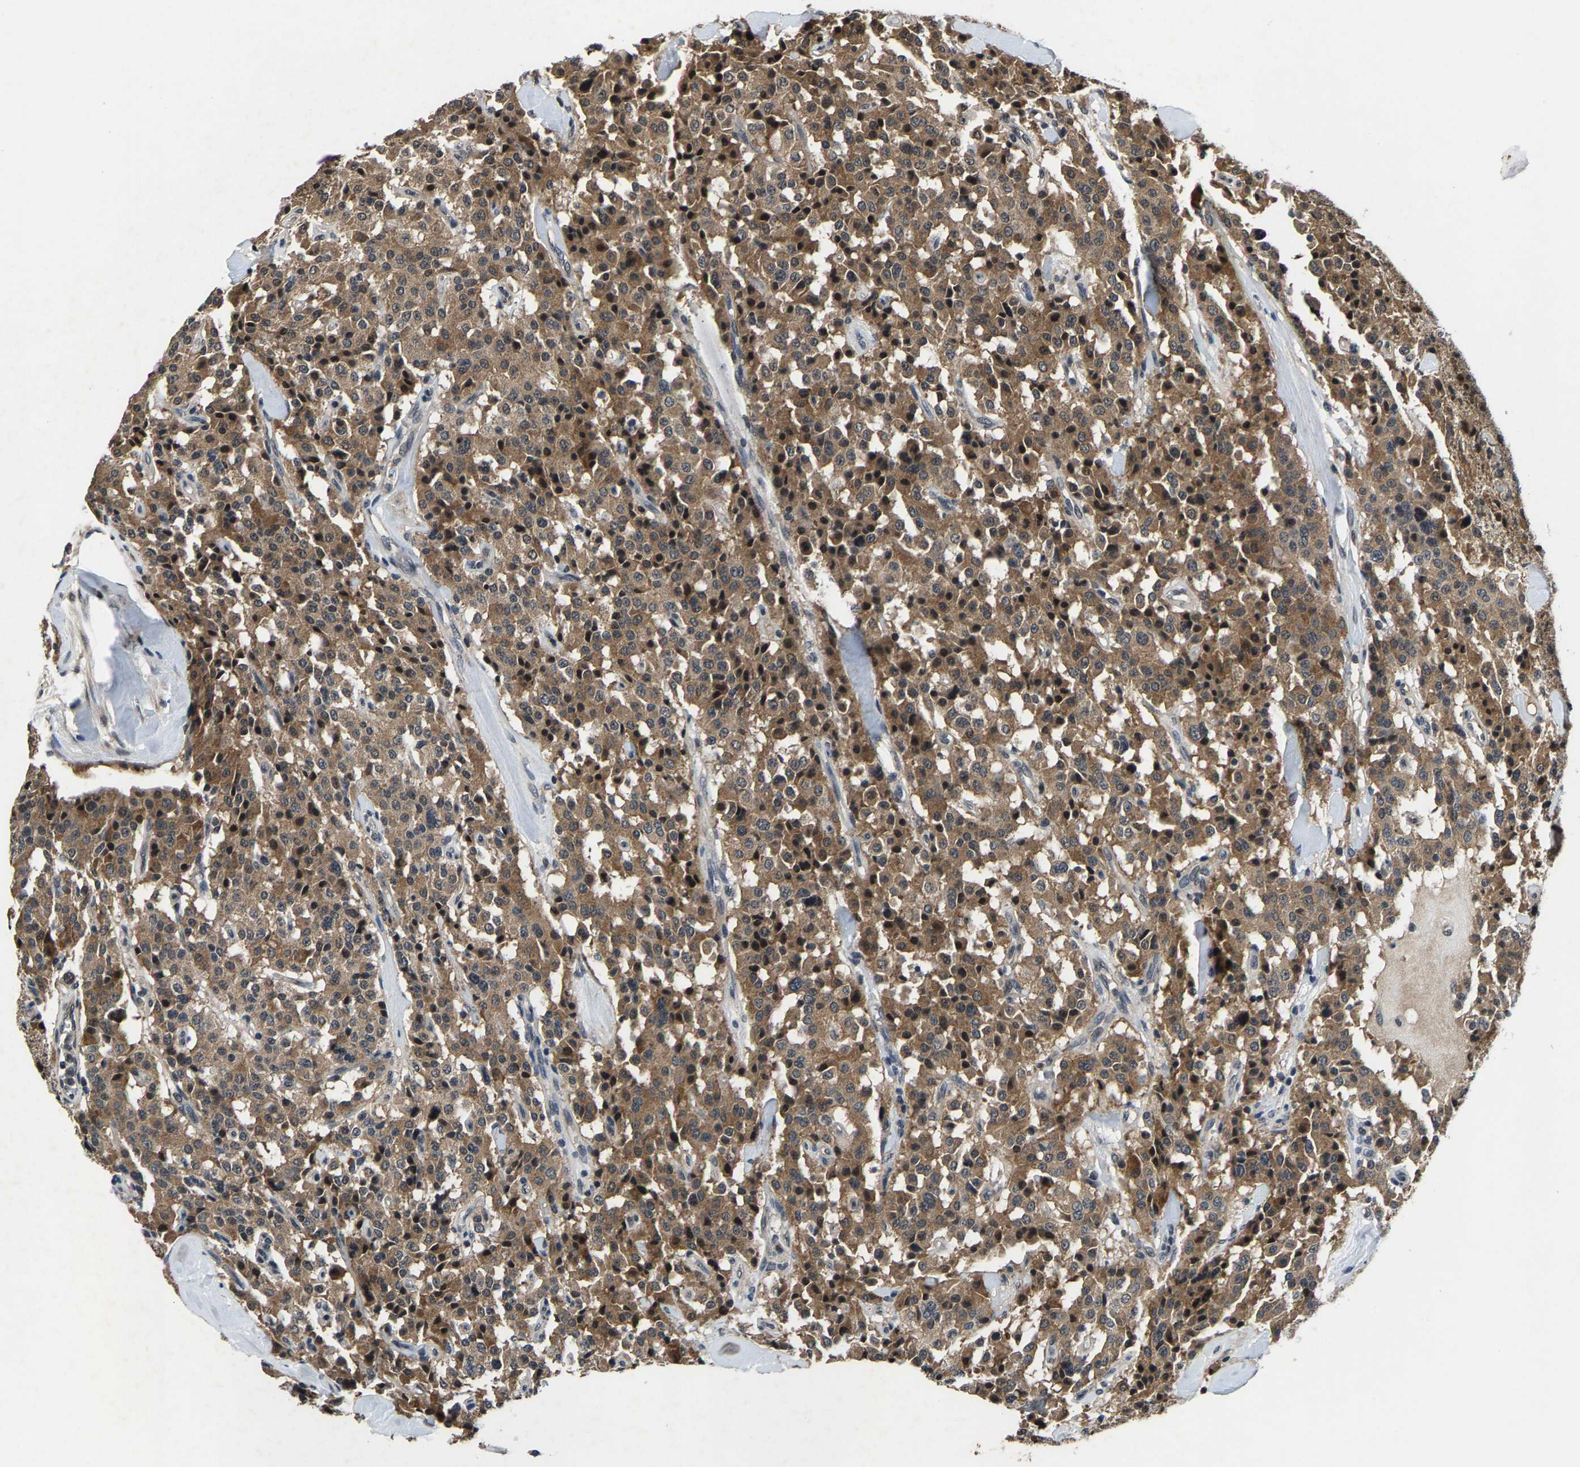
{"staining": {"intensity": "moderate", "quantity": ">75%", "location": "cytoplasmic/membranous"}, "tissue": "carcinoid", "cell_type": "Tumor cells", "image_type": "cancer", "snomed": [{"axis": "morphology", "description": "Carcinoid, malignant, NOS"}, {"axis": "topography", "description": "Lung"}], "caption": "Carcinoid (malignant) stained with a protein marker reveals moderate staining in tumor cells.", "gene": "HUWE1", "patient": {"sex": "male", "age": 30}}